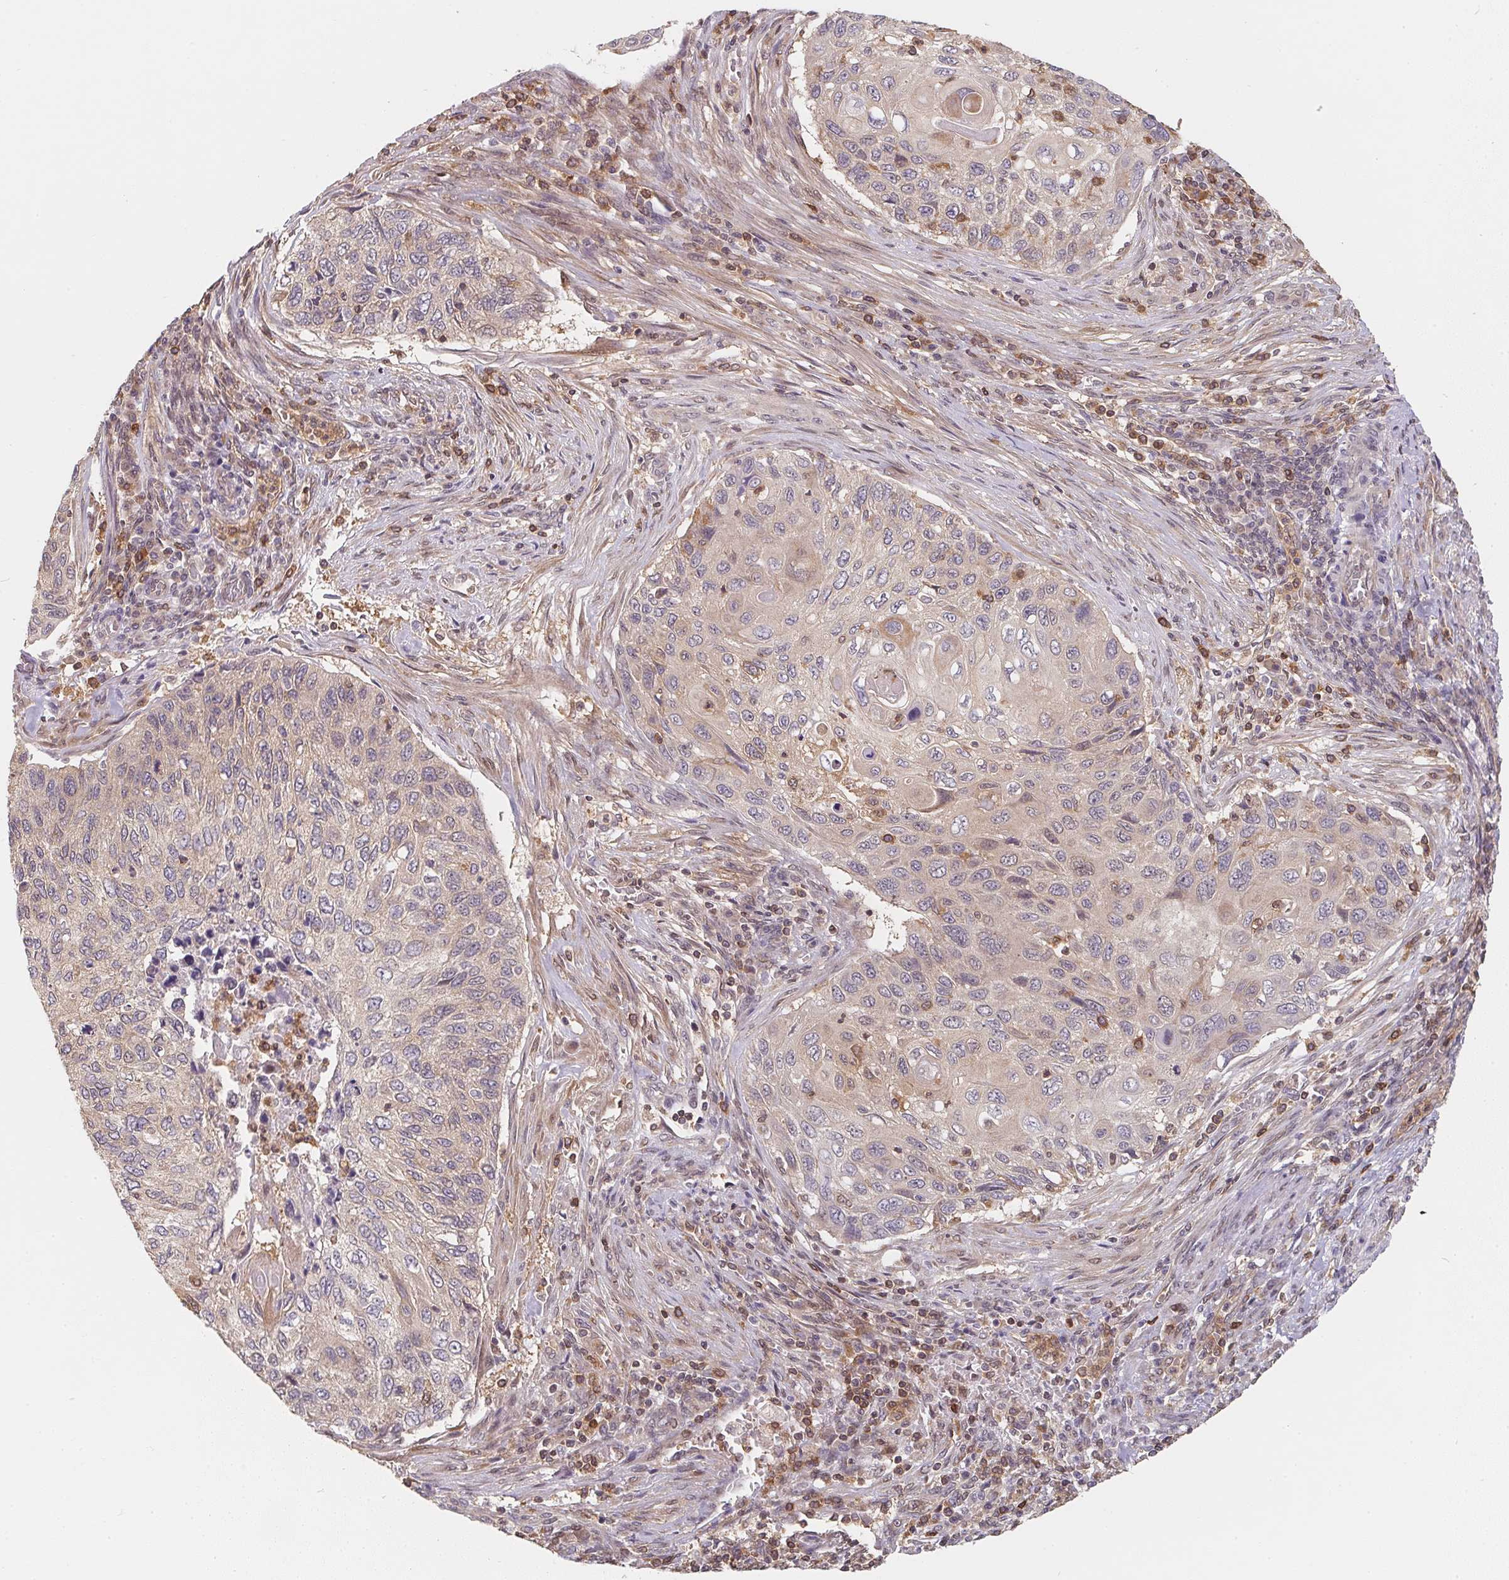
{"staining": {"intensity": "negative", "quantity": "none", "location": "none"}, "tissue": "cervical cancer", "cell_type": "Tumor cells", "image_type": "cancer", "snomed": [{"axis": "morphology", "description": "Squamous cell carcinoma, NOS"}, {"axis": "topography", "description": "Cervix"}], "caption": "An image of cervical cancer stained for a protein demonstrates no brown staining in tumor cells.", "gene": "ANKRD13A", "patient": {"sex": "female", "age": 70}}